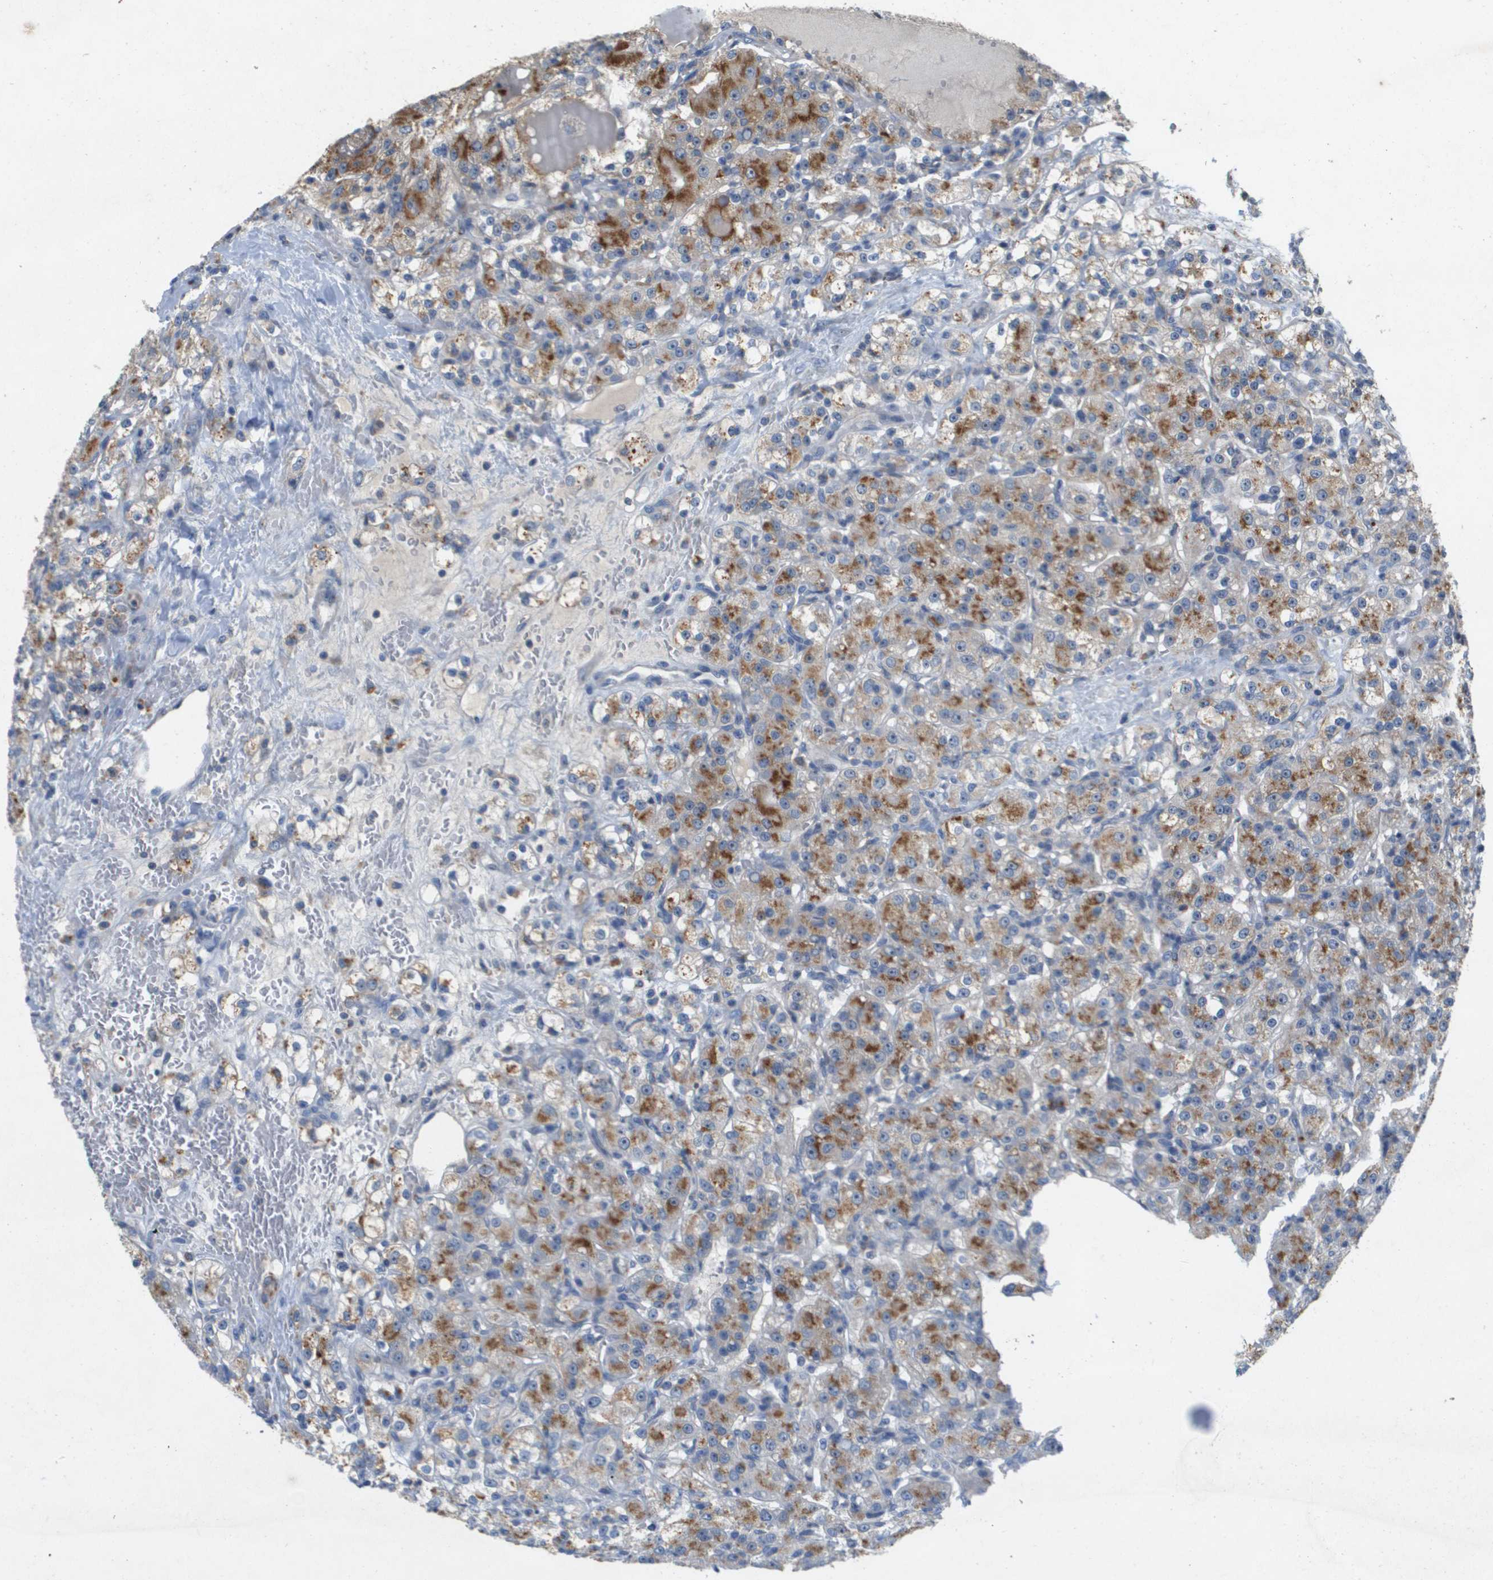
{"staining": {"intensity": "moderate", "quantity": "25%-75%", "location": "cytoplasmic/membranous"}, "tissue": "renal cancer", "cell_type": "Tumor cells", "image_type": "cancer", "snomed": [{"axis": "morphology", "description": "Normal tissue, NOS"}, {"axis": "morphology", "description": "Adenocarcinoma, NOS"}, {"axis": "topography", "description": "Kidney"}], "caption": "Immunohistochemistry micrograph of neoplastic tissue: renal cancer stained using immunohistochemistry (IHC) reveals medium levels of moderate protein expression localized specifically in the cytoplasmic/membranous of tumor cells, appearing as a cytoplasmic/membranous brown color.", "gene": "B3GNT5", "patient": {"sex": "male", "age": 61}}